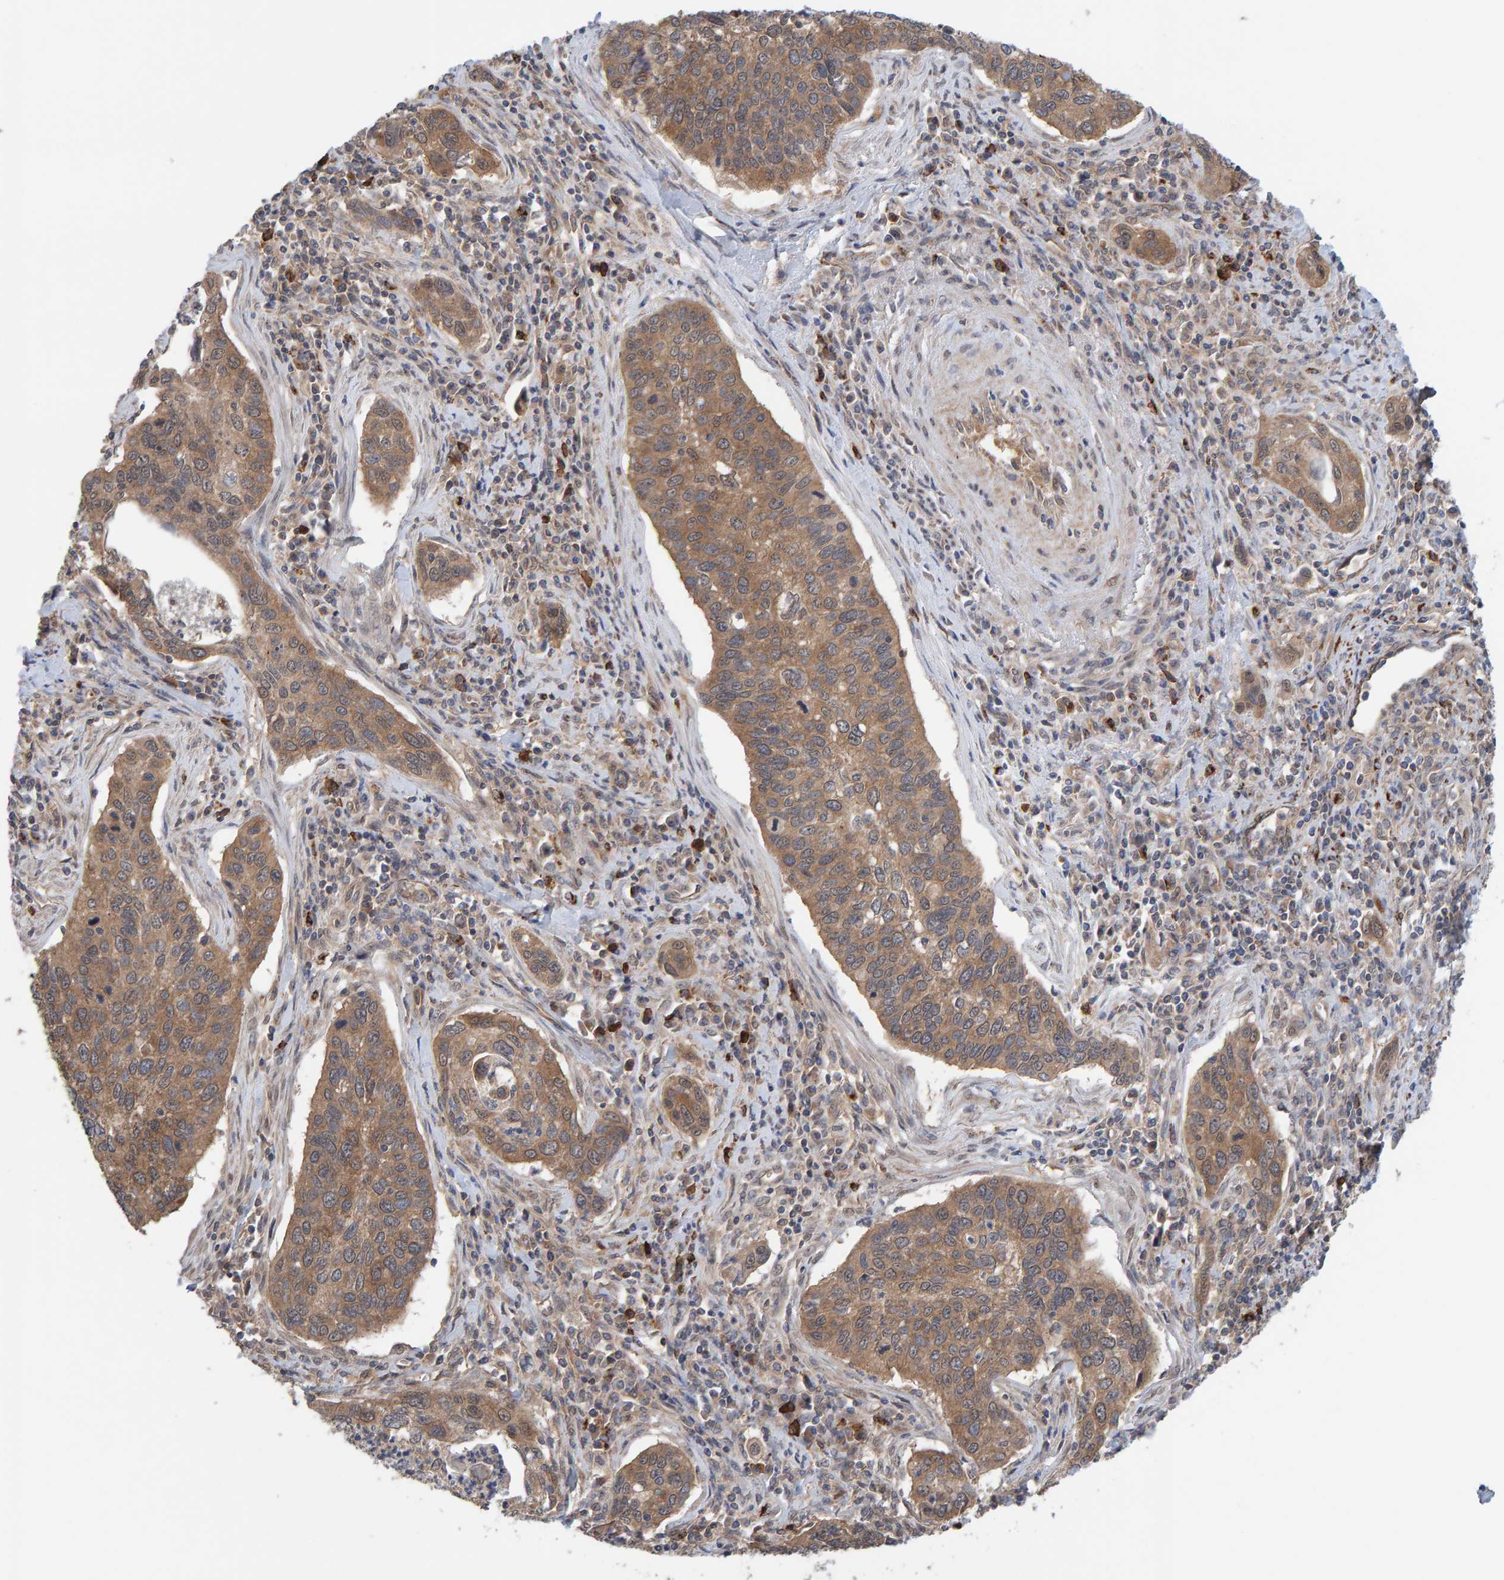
{"staining": {"intensity": "moderate", "quantity": ">75%", "location": "cytoplasmic/membranous"}, "tissue": "cervical cancer", "cell_type": "Tumor cells", "image_type": "cancer", "snomed": [{"axis": "morphology", "description": "Squamous cell carcinoma, NOS"}, {"axis": "topography", "description": "Cervix"}], "caption": "Protein analysis of cervical cancer tissue exhibits moderate cytoplasmic/membranous expression in approximately >75% of tumor cells.", "gene": "LRSAM1", "patient": {"sex": "female", "age": 53}}